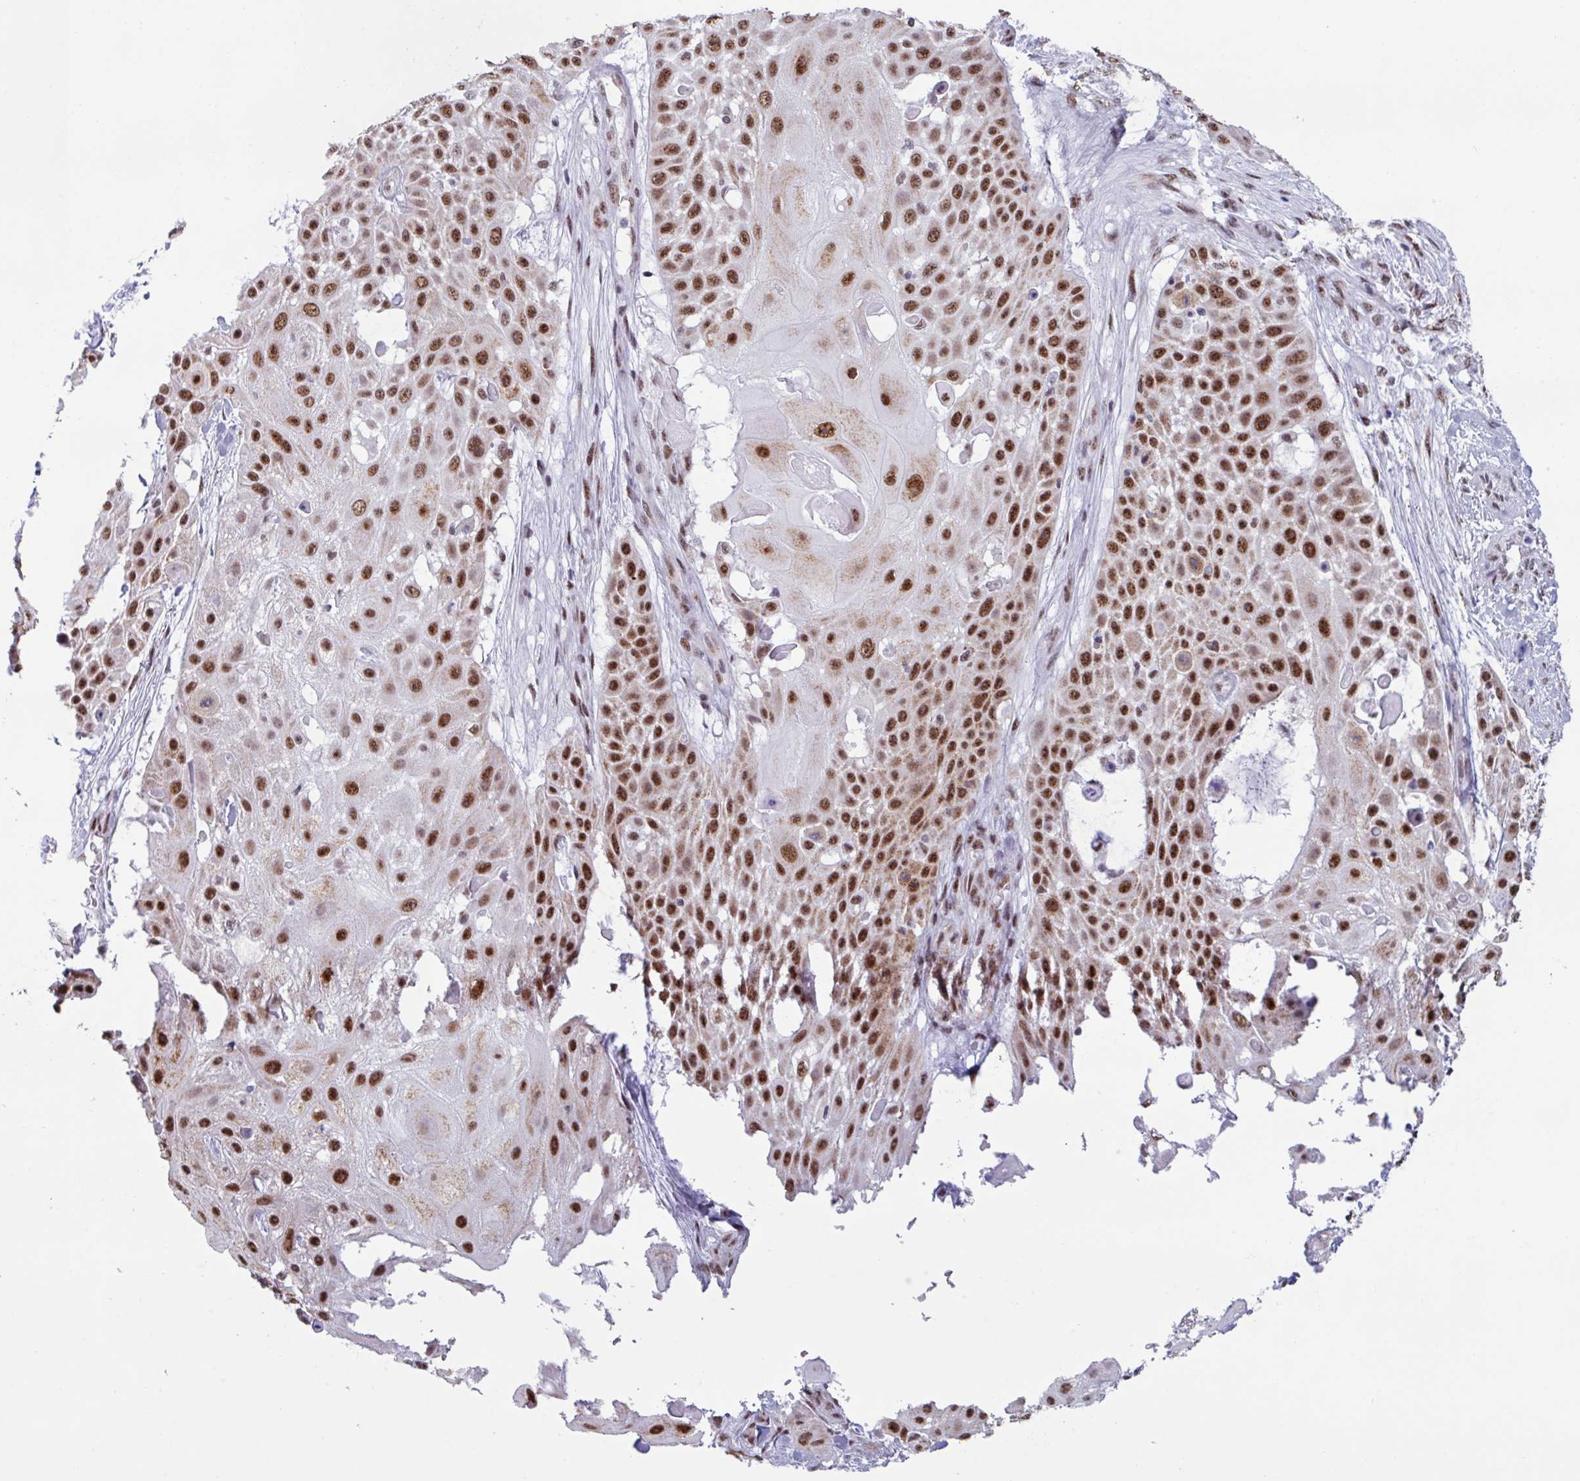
{"staining": {"intensity": "moderate", "quantity": ">75%", "location": "nuclear"}, "tissue": "skin cancer", "cell_type": "Tumor cells", "image_type": "cancer", "snomed": [{"axis": "morphology", "description": "Squamous cell carcinoma, NOS"}, {"axis": "topography", "description": "Skin"}], "caption": "This is an image of immunohistochemistry (IHC) staining of skin cancer, which shows moderate staining in the nuclear of tumor cells.", "gene": "PUF60", "patient": {"sex": "female", "age": 86}}